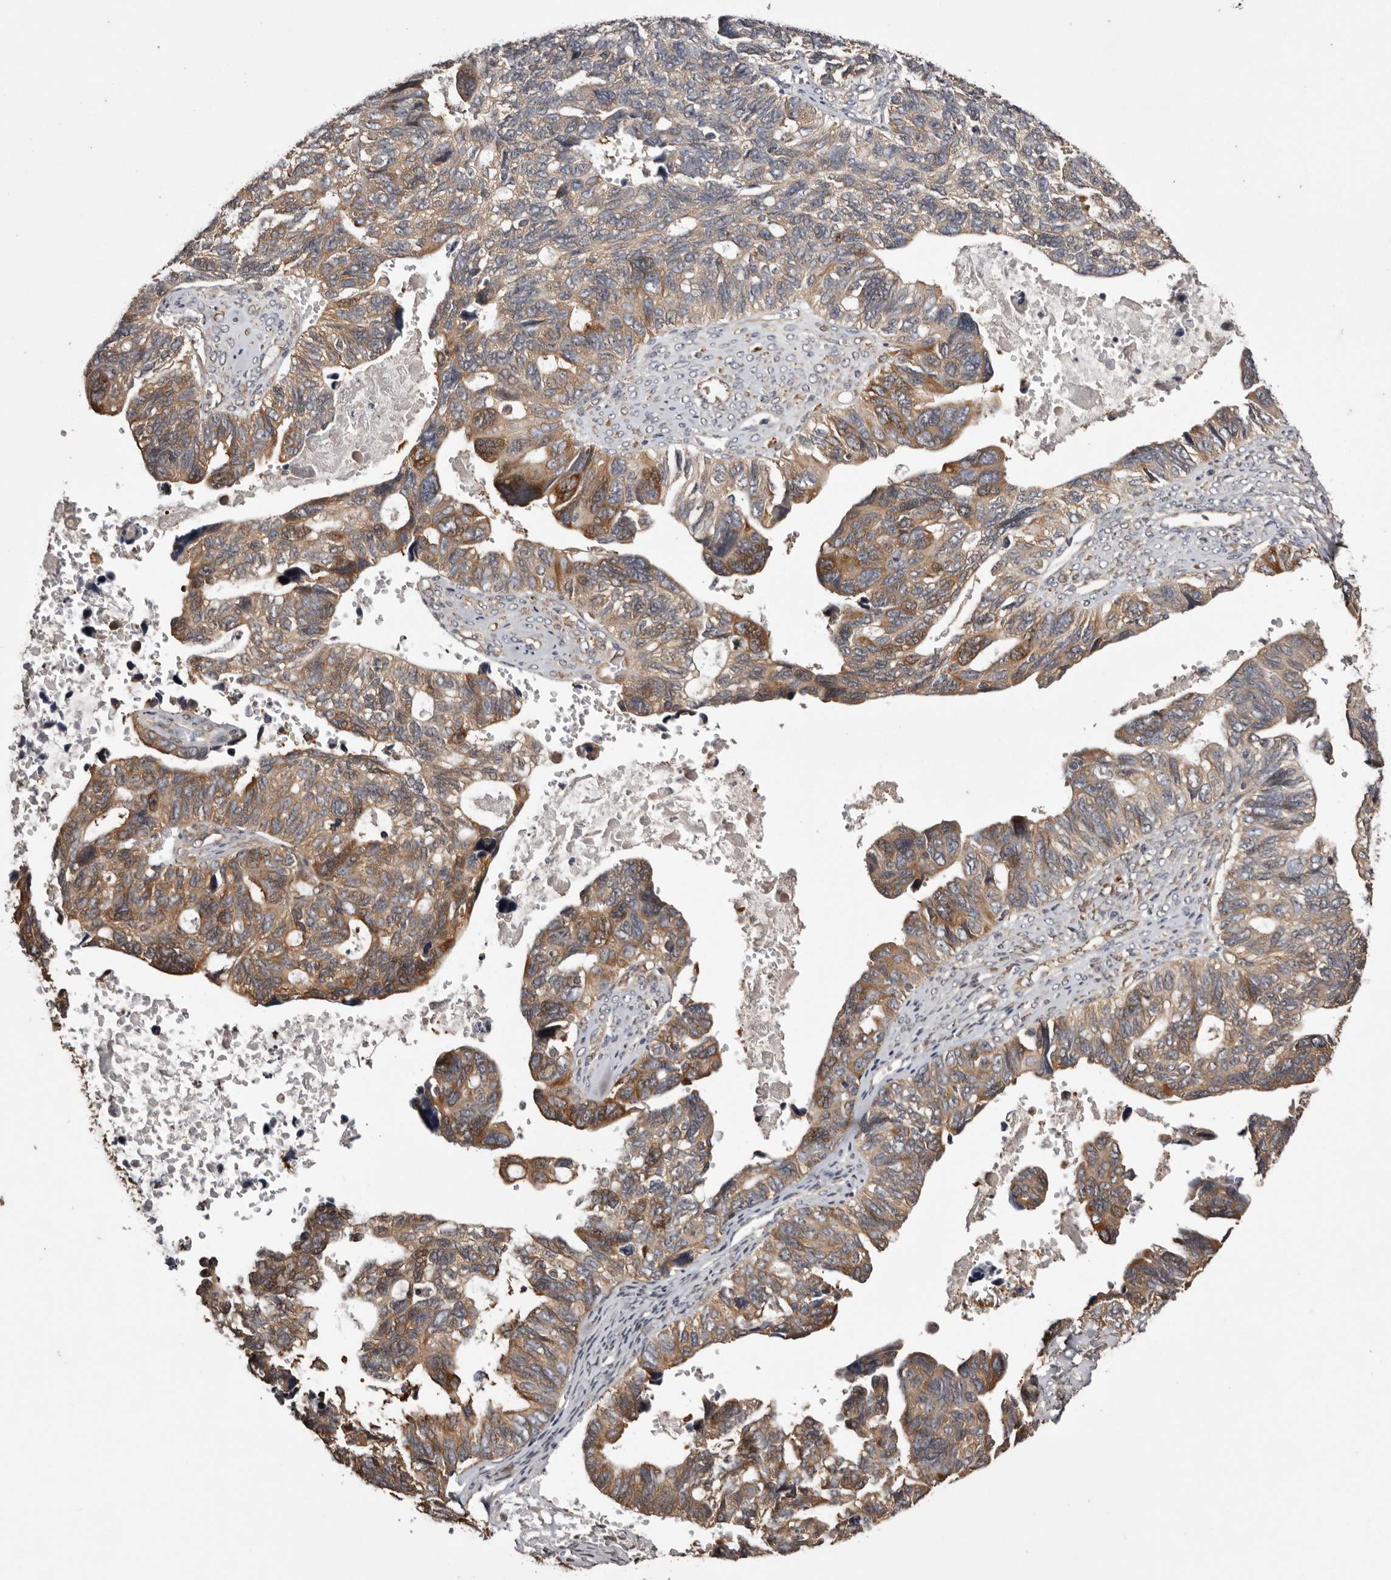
{"staining": {"intensity": "moderate", "quantity": "25%-75%", "location": "cytoplasmic/membranous"}, "tissue": "ovarian cancer", "cell_type": "Tumor cells", "image_type": "cancer", "snomed": [{"axis": "morphology", "description": "Cystadenocarcinoma, serous, NOS"}, {"axis": "topography", "description": "Ovary"}], "caption": "Moderate cytoplasmic/membranous staining for a protein is identified in about 25%-75% of tumor cells of ovarian cancer using immunohistochemistry (IHC).", "gene": "DARS1", "patient": {"sex": "female", "age": 79}}